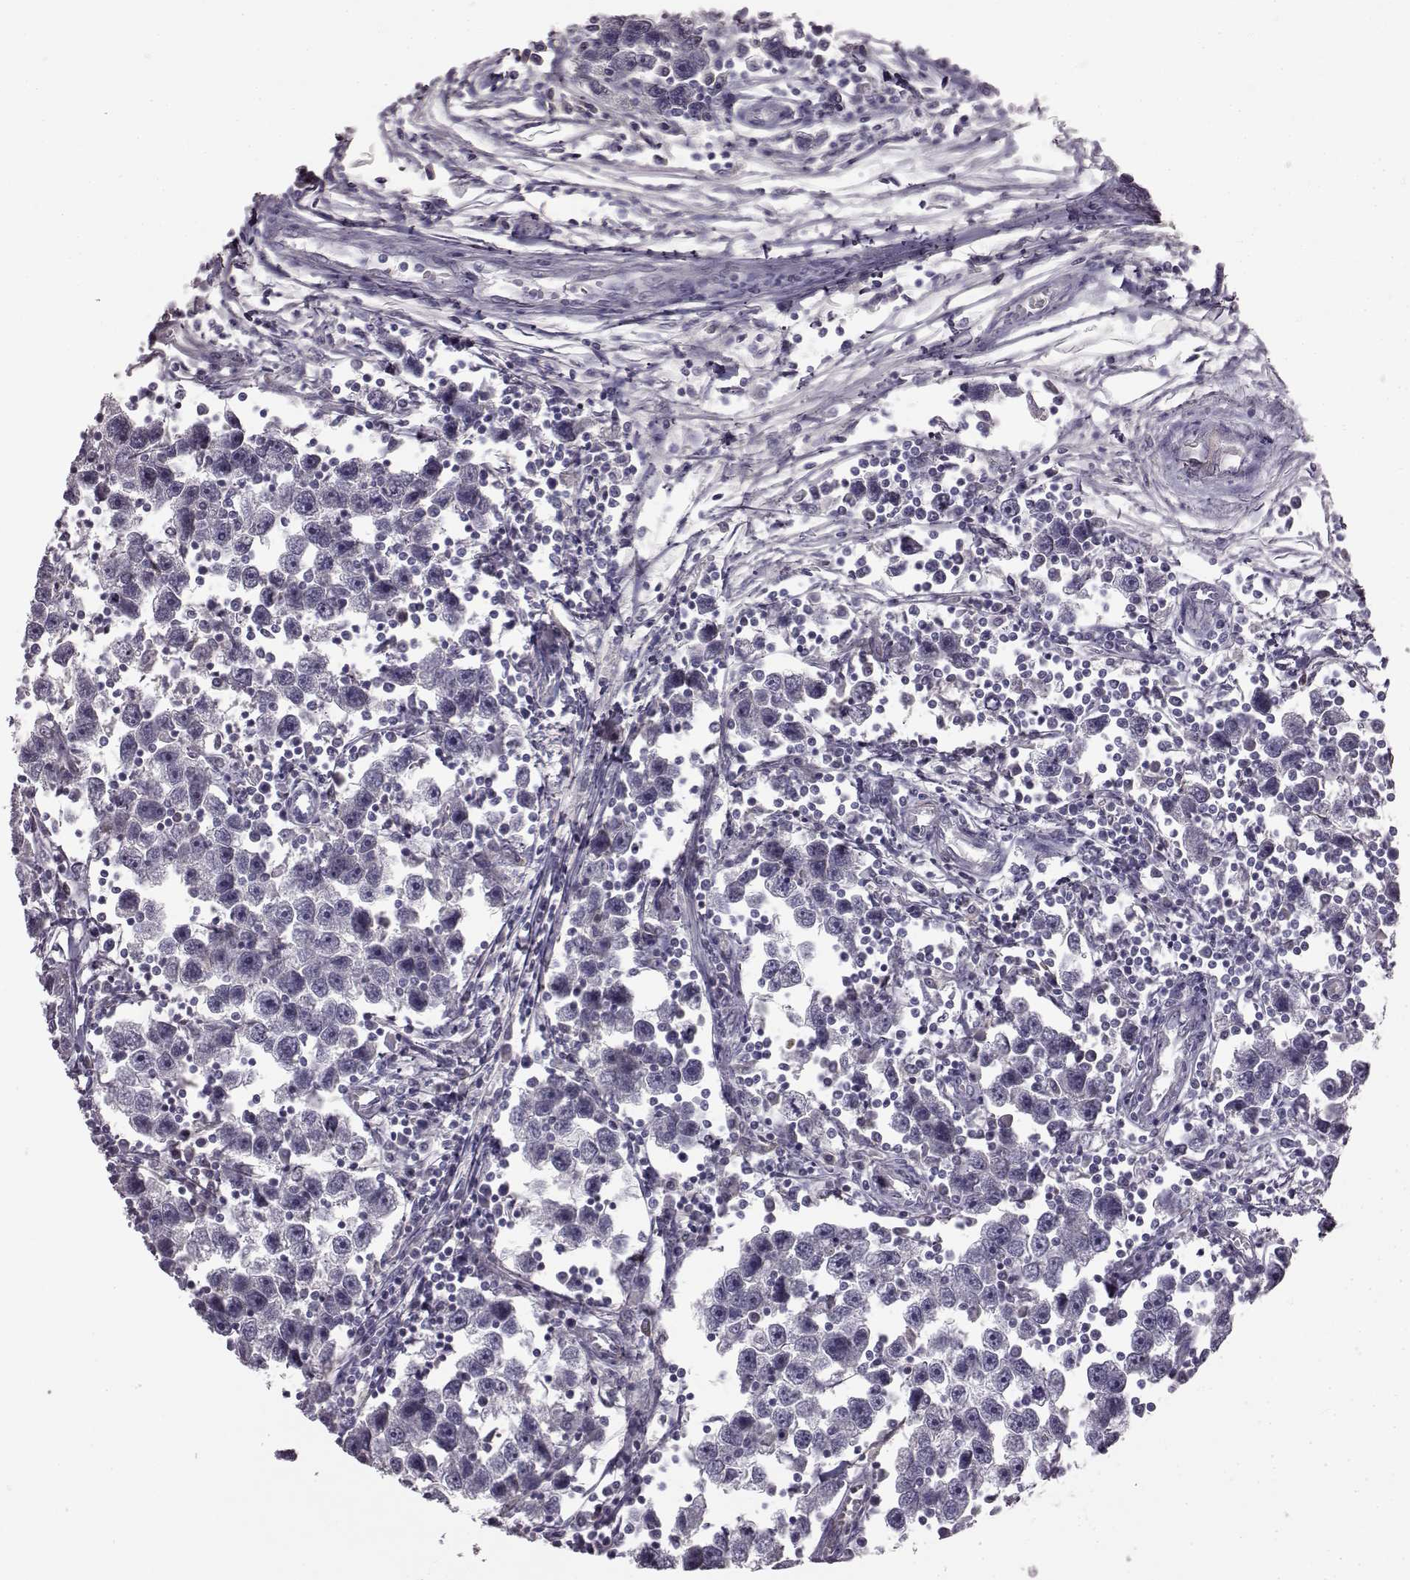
{"staining": {"intensity": "negative", "quantity": "none", "location": "none"}, "tissue": "testis cancer", "cell_type": "Tumor cells", "image_type": "cancer", "snomed": [{"axis": "morphology", "description": "Seminoma, NOS"}, {"axis": "topography", "description": "Testis"}], "caption": "The image exhibits no significant positivity in tumor cells of testis cancer (seminoma).", "gene": "KRT85", "patient": {"sex": "male", "age": 30}}